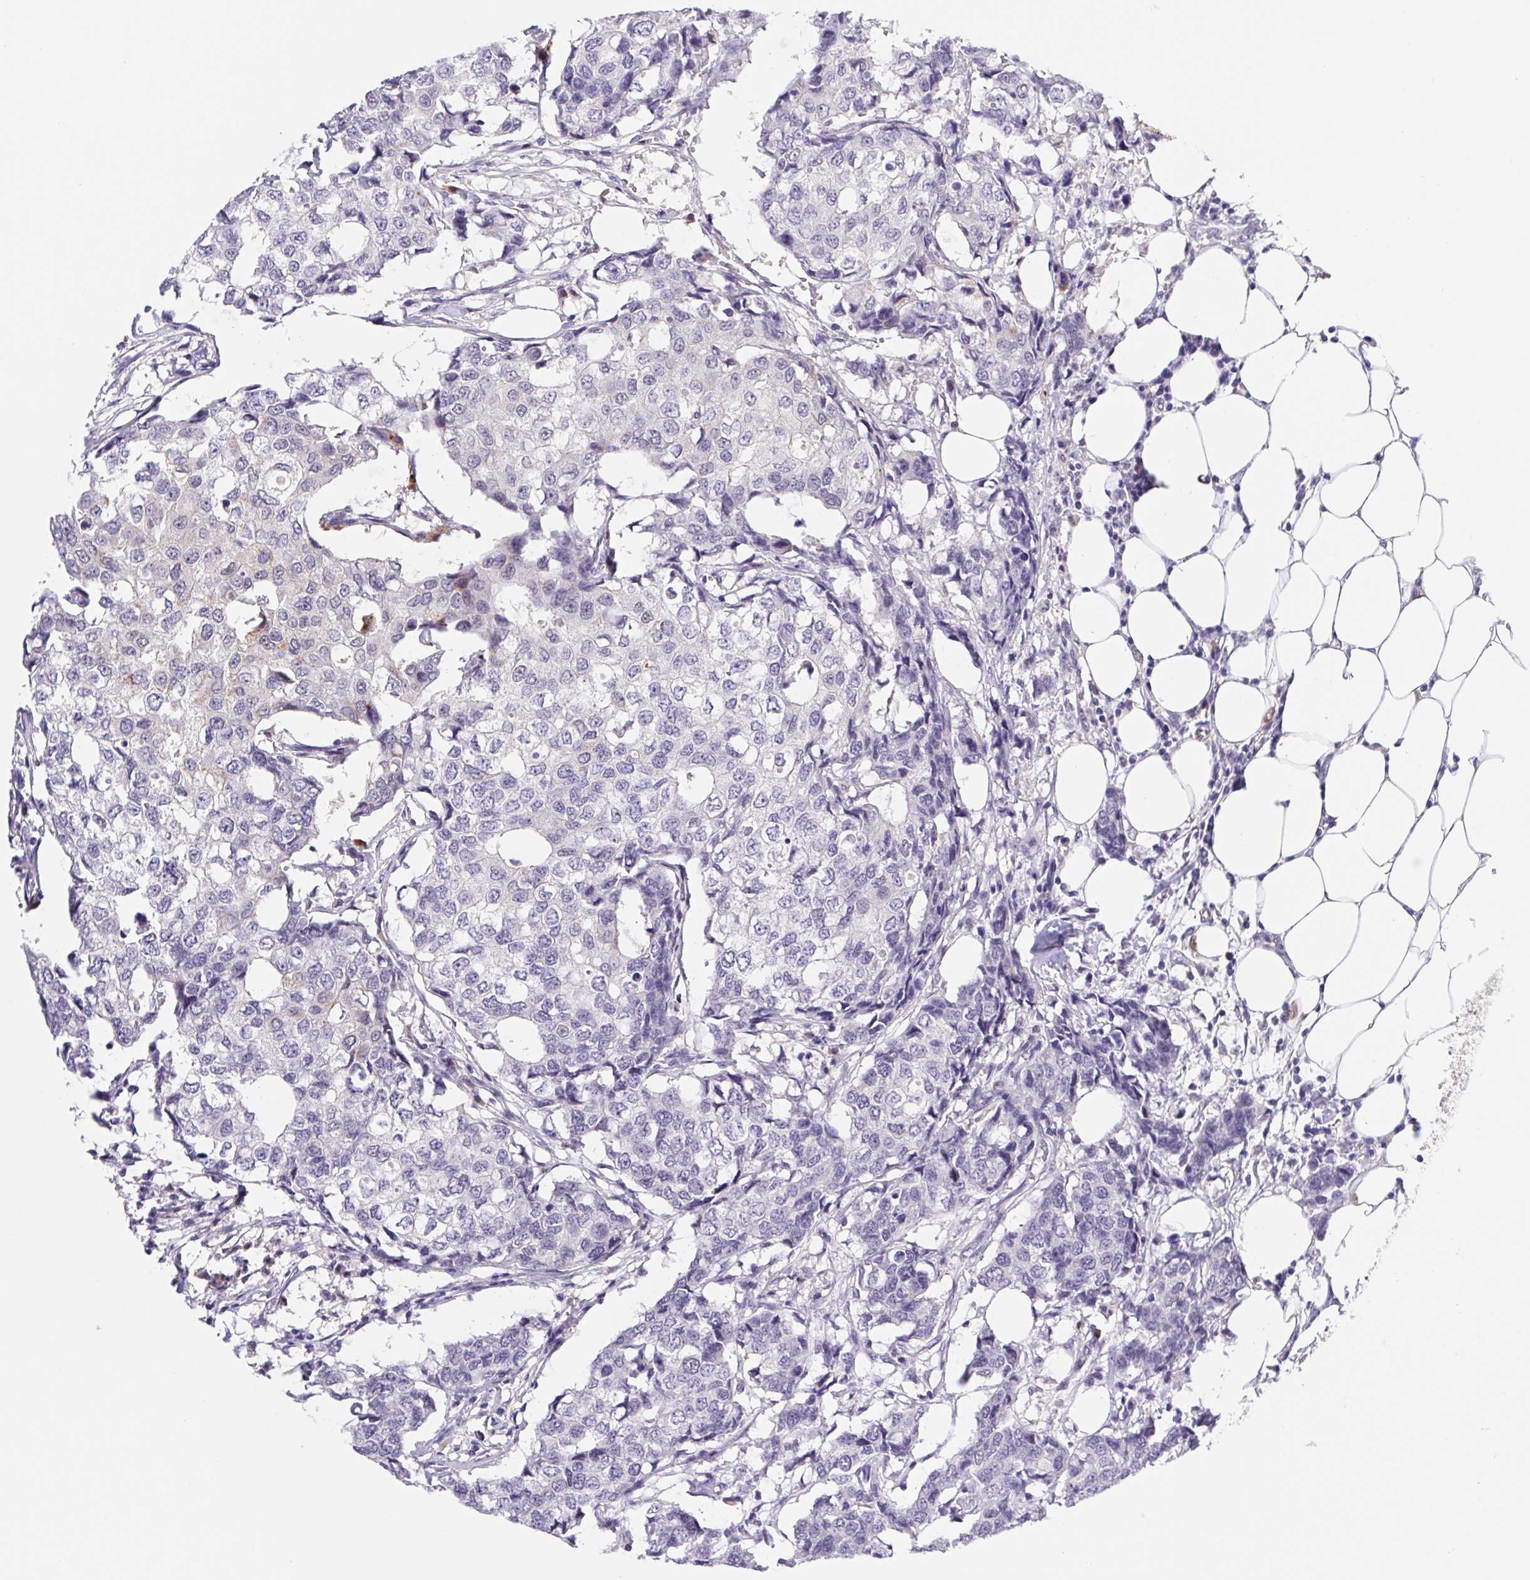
{"staining": {"intensity": "negative", "quantity": "none", "location": "none"}, "tissue": "breast cancer", "cell_type": "Tumor cells", "image_type": "cancer", "snomed": [{"axis": "morphology", "description": "Duct carcinoma"}, {"axis": "topography", "description": "Breast"}], "caption": "High magnification brightfield microscopy of intraductal carcinoma (breast) stained with DAB (3,3'-diaminobenzidine) (brown) and counterstained with hematoxylin (blue): tumor cells show no significant positivity.", "gene": "L3MBTL4", "patient": {"sex": "female", "age": 27}}